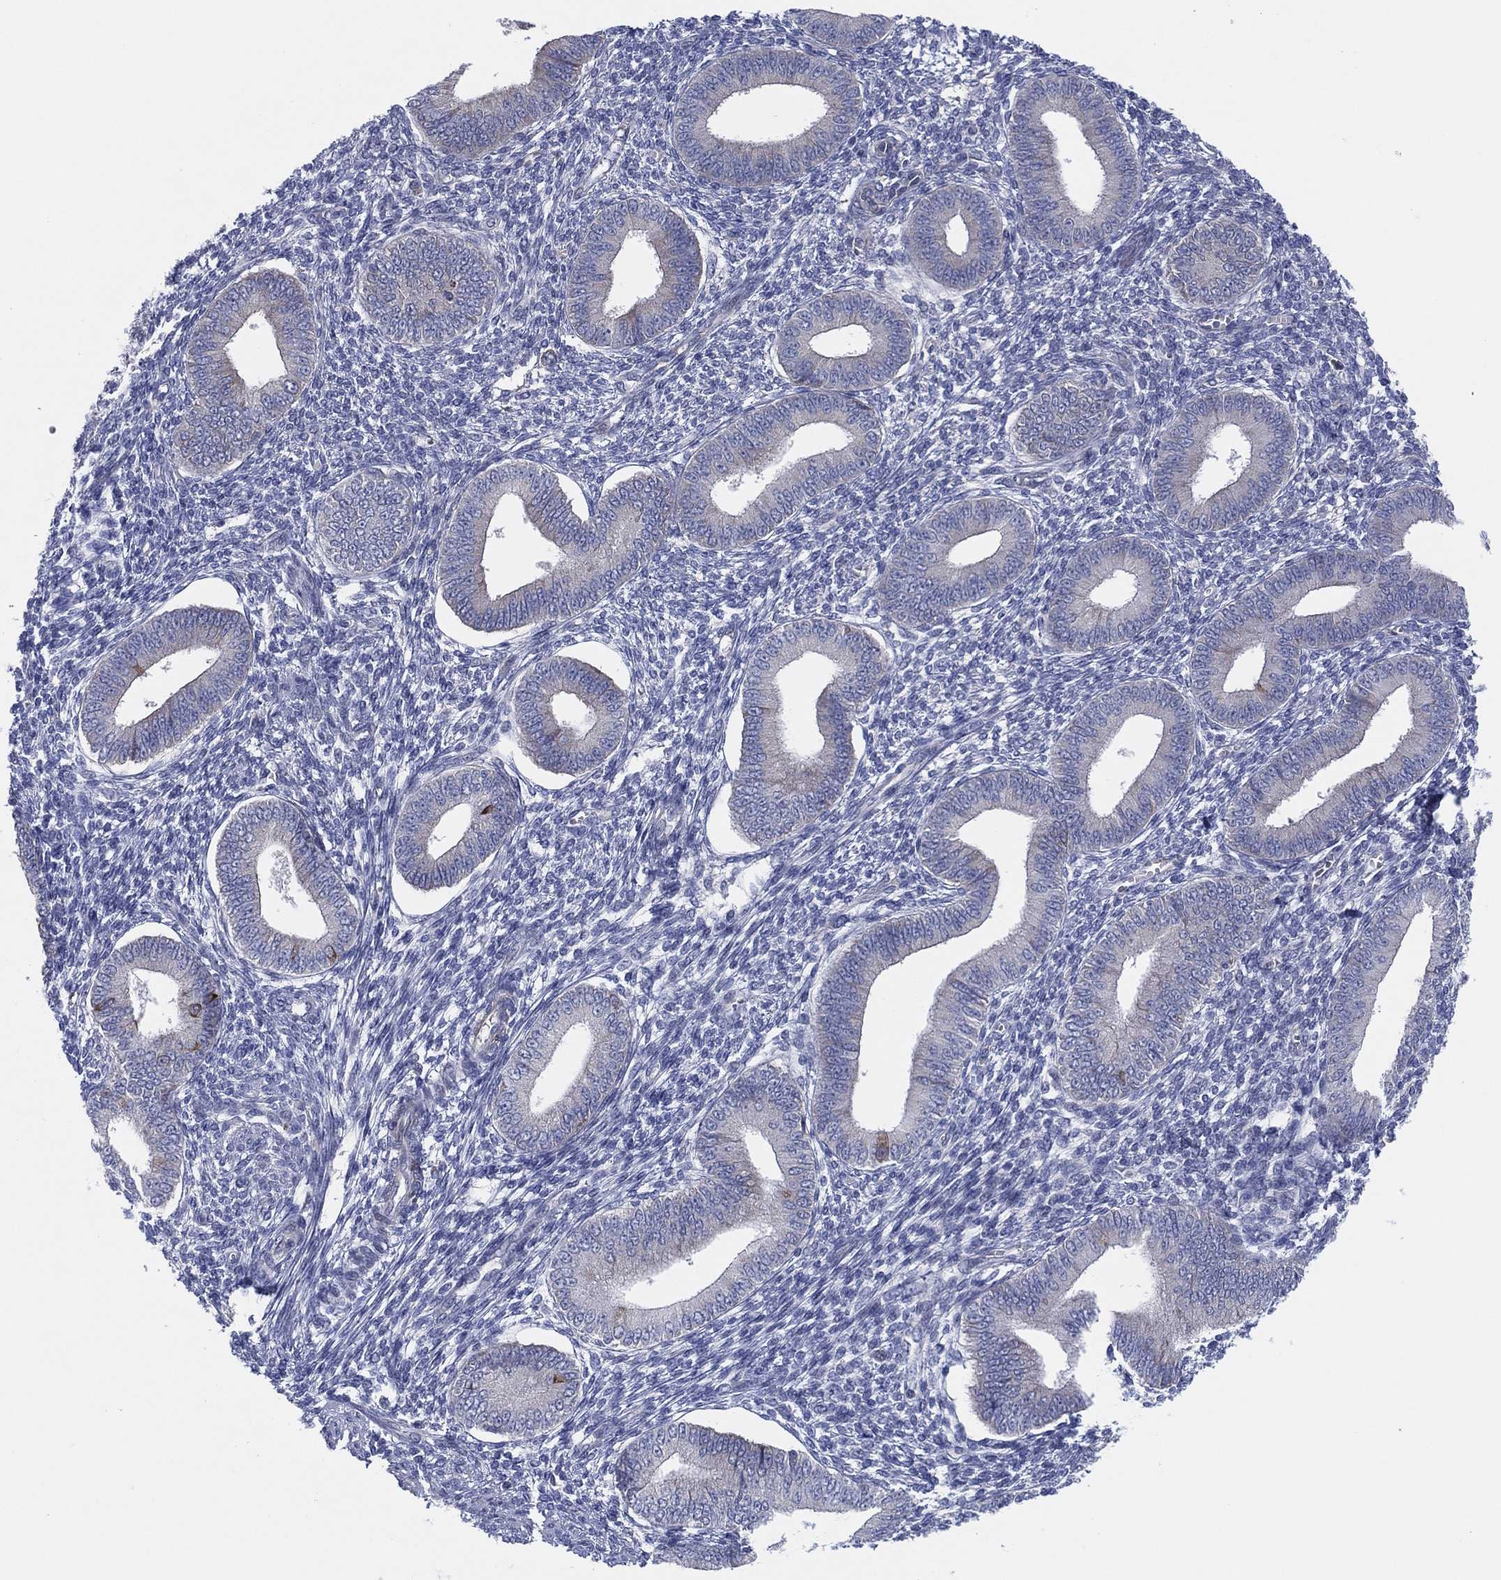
{"staining": {"intensity": "negative", "quantity": "none", "location": "none"}, "tissue": "endometrium", "cell_type": "Cells in endometrial stroma", "image_type": "normal", "snomed": [{"axis": "morphology", "description": "Normal tissue, NOS"}, {"axis": "topography", "description": "Endometrium"}], "caption": "Image shows no significant protein positivity in cells in endometrial stroma of unremarkable endometrium. The staining is performed using DAB brown chromogen with nuclei counter-stained in using hematoxylin.", "gene": "HEATR4", "patient": {"sex": "female", "age": 42}}